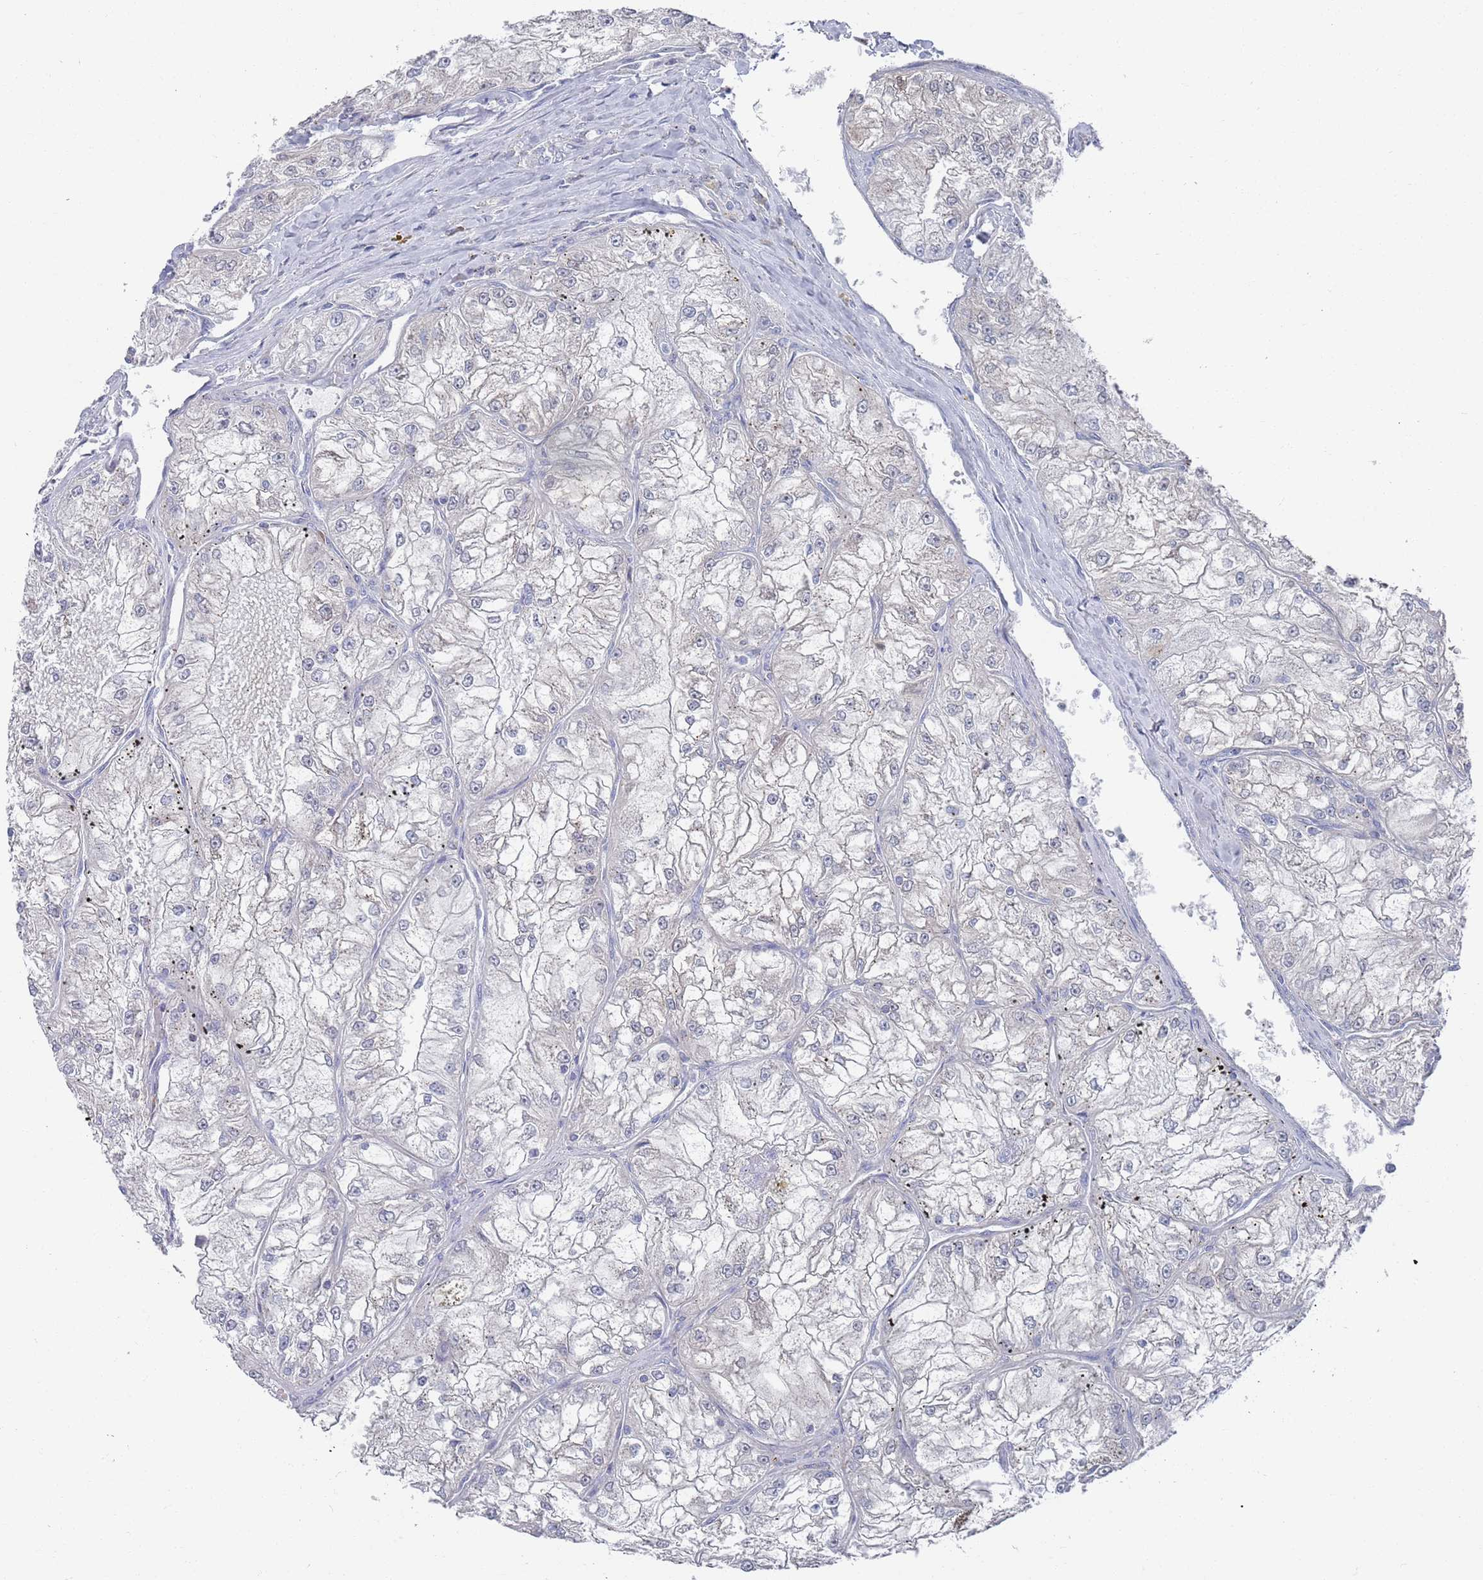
{"staining": {"intensity": "negative", "quantity": "none", "location": "none"}, "tissue": "renal cancer", "cell_type": "Tumor cells", "image_type": "cancer", "snomed": [{"axis": "morphology", "description": "Adenocarcinoma, NOS"}, {"axis": "topography", "description": "Kidney"}], "caption": "This is an immunohistochemistry photomicrograph of renal cancer (adenocarcinoma). There is no staining in tumor cells.", "gene": "MAT1A", "patient": {"sex": "female", "age": 72}}